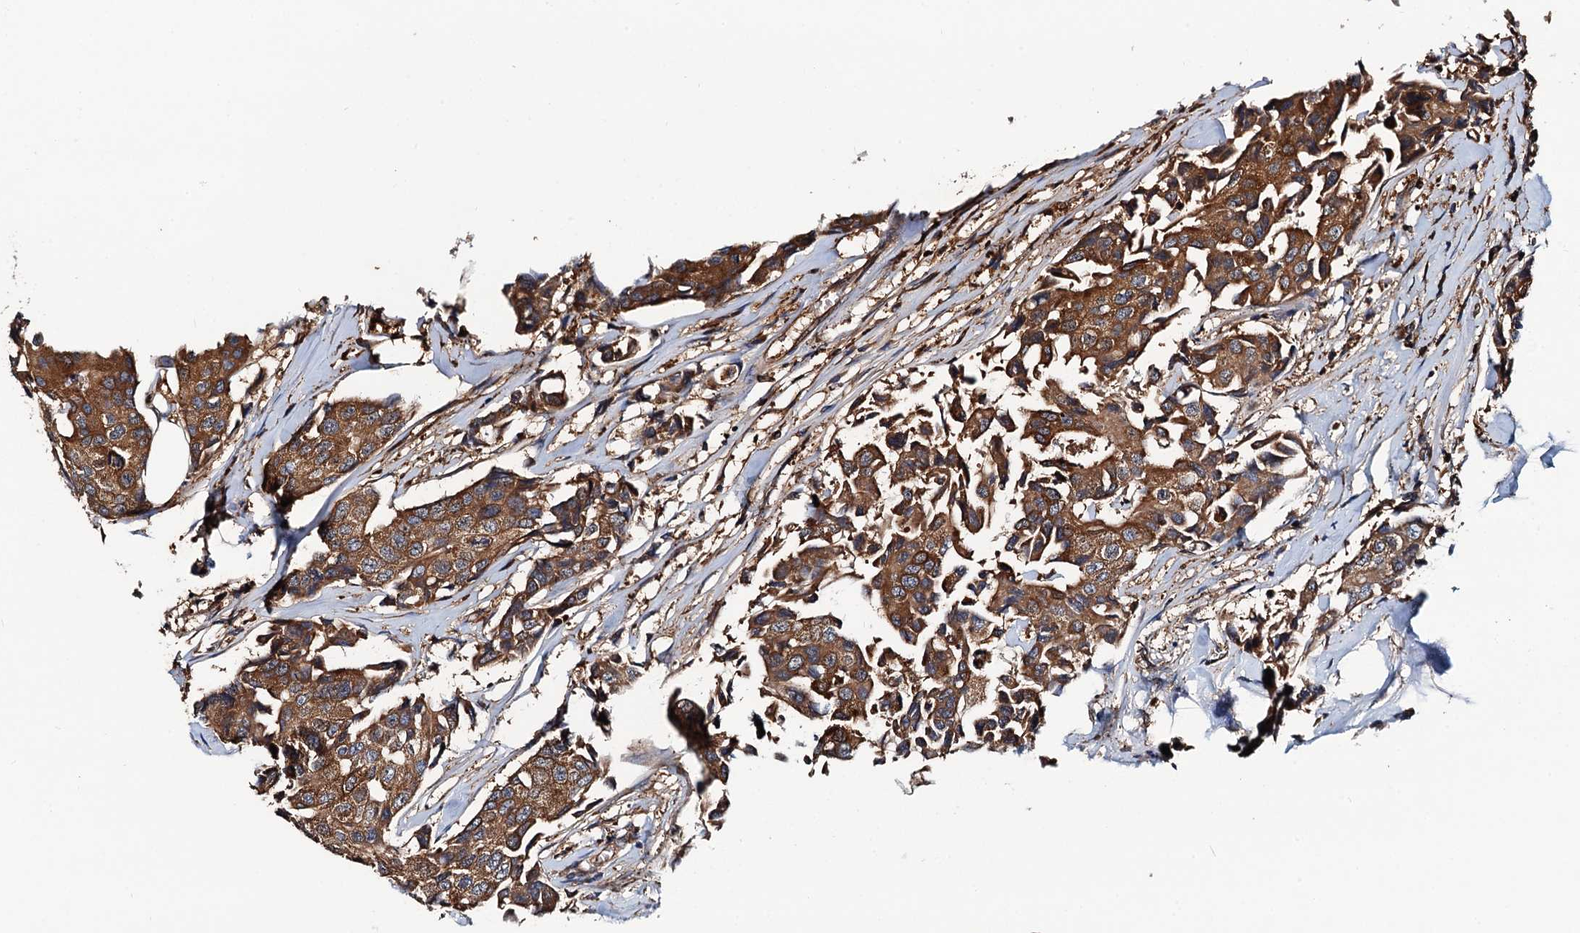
{"staining": {"intensity": "moderate", "quantity": ">75%", "location": "cytoplasmic/membranous"}, "tissue": "breast cancer", "cell_type": "Tumor cells", "image_type": "cancer", "snomed": [{"axis": "morphology", "description": "Duct carcinoma"}, {"axis": "topography", "description": "Breast"}], "caption": "Immunohistochemistry (DAB) staining of breast cancer exhibits moderate cytoplasmic/membranous protein staining in about >75% of tumor cells. Nuclei are stained in blue.", "gene": "USP6NL", "patient": {"sex": "female", "age": 80}}